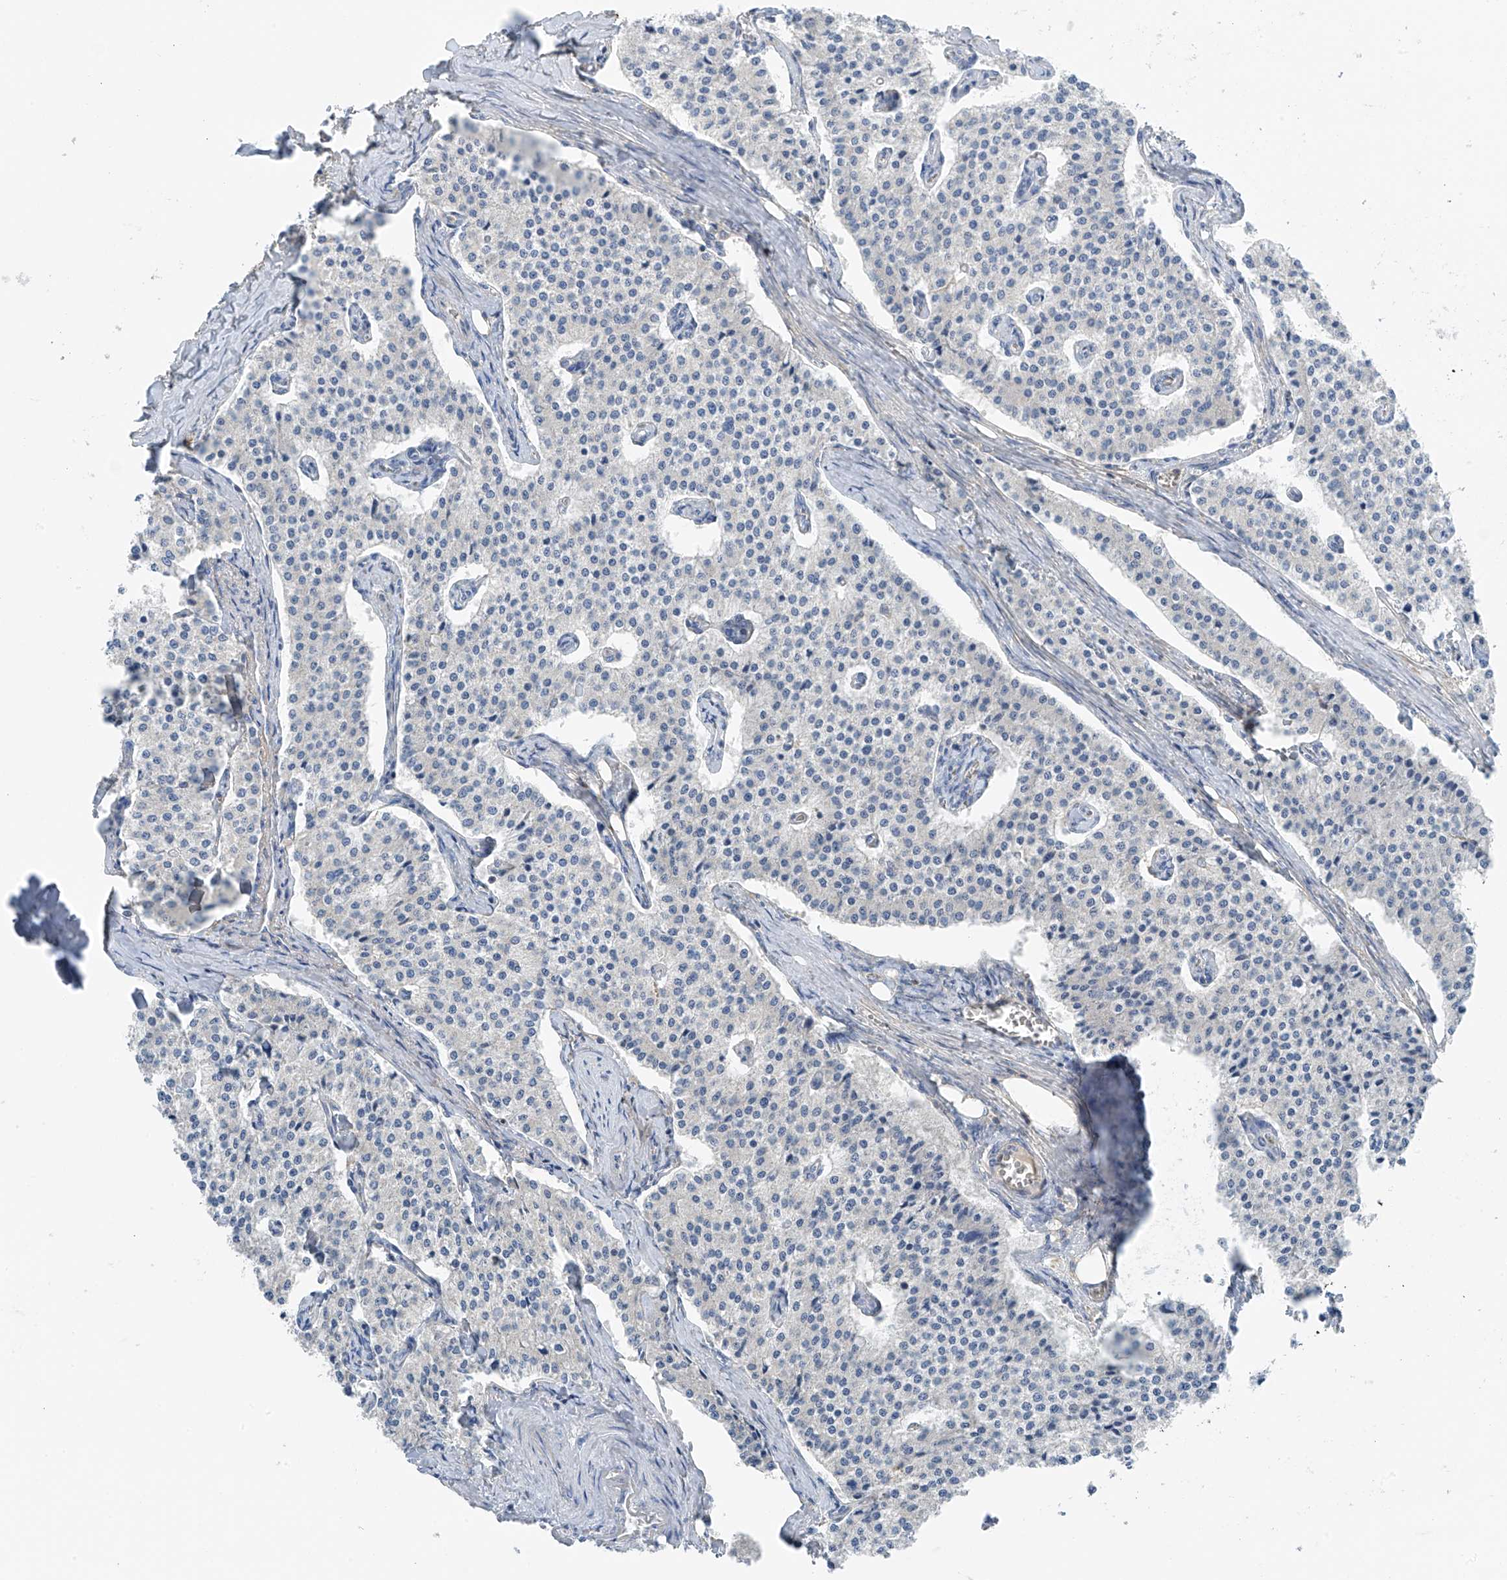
{"staining": {"intensity": "negative", "quantity": "none", "location": "none"}, "tissue": "carcinoid", "cell_type": "Tumor cells", "image_type": "cancer", "snomed": [{"axis": "morphology", "description": "Carcinoid, malignant, NOS"}, {"axis": "topography", "description": "Colon"}], "caption": "Immunohistochemistry (IHC) micrograph of neoplastic tissue: human carcinoid stained with DAB shows no significant protein positivity in tumor cells.", "gene": "NALCN", "patient": {"sex": "female", "age": 52}}